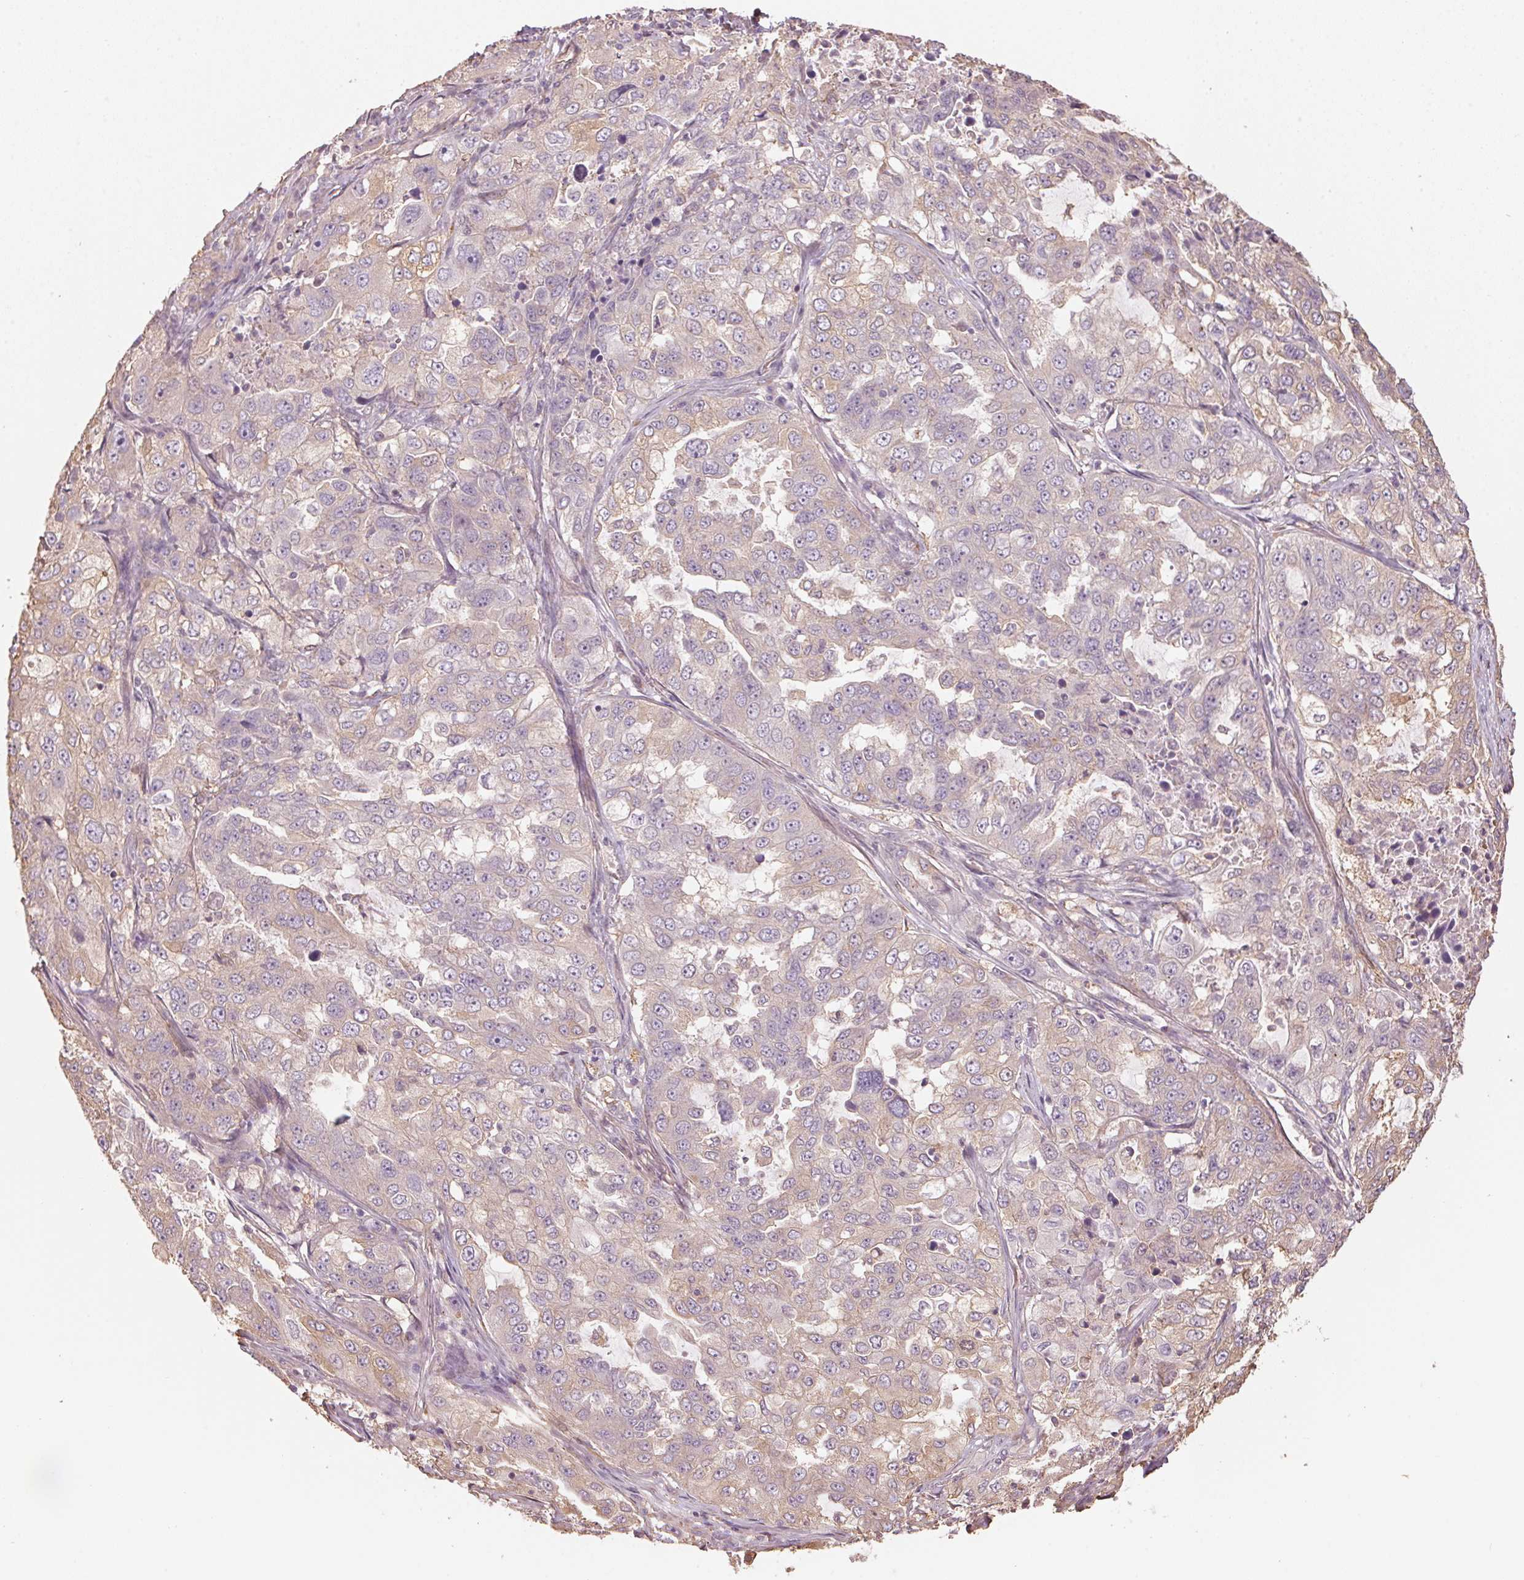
{"staining": {"intensity": "weak", "quantity": "<25%", "location": "cytoplasmic/membranous"}, "tissue": "lung cancer", "cell_type": "Tumor cells", "image_type": "cancer", "snomed": [{"axis": "morphology", "description": "Adenocarcinoma, NOS"}, {"axis": "topography", "description": "Lung"}], "caption": "Protein analysis of lung adenocarcinoma shows no significant staining in tumor cells.", "gene": "QDPR", "patient": {"sex": "female", "age": 61}}